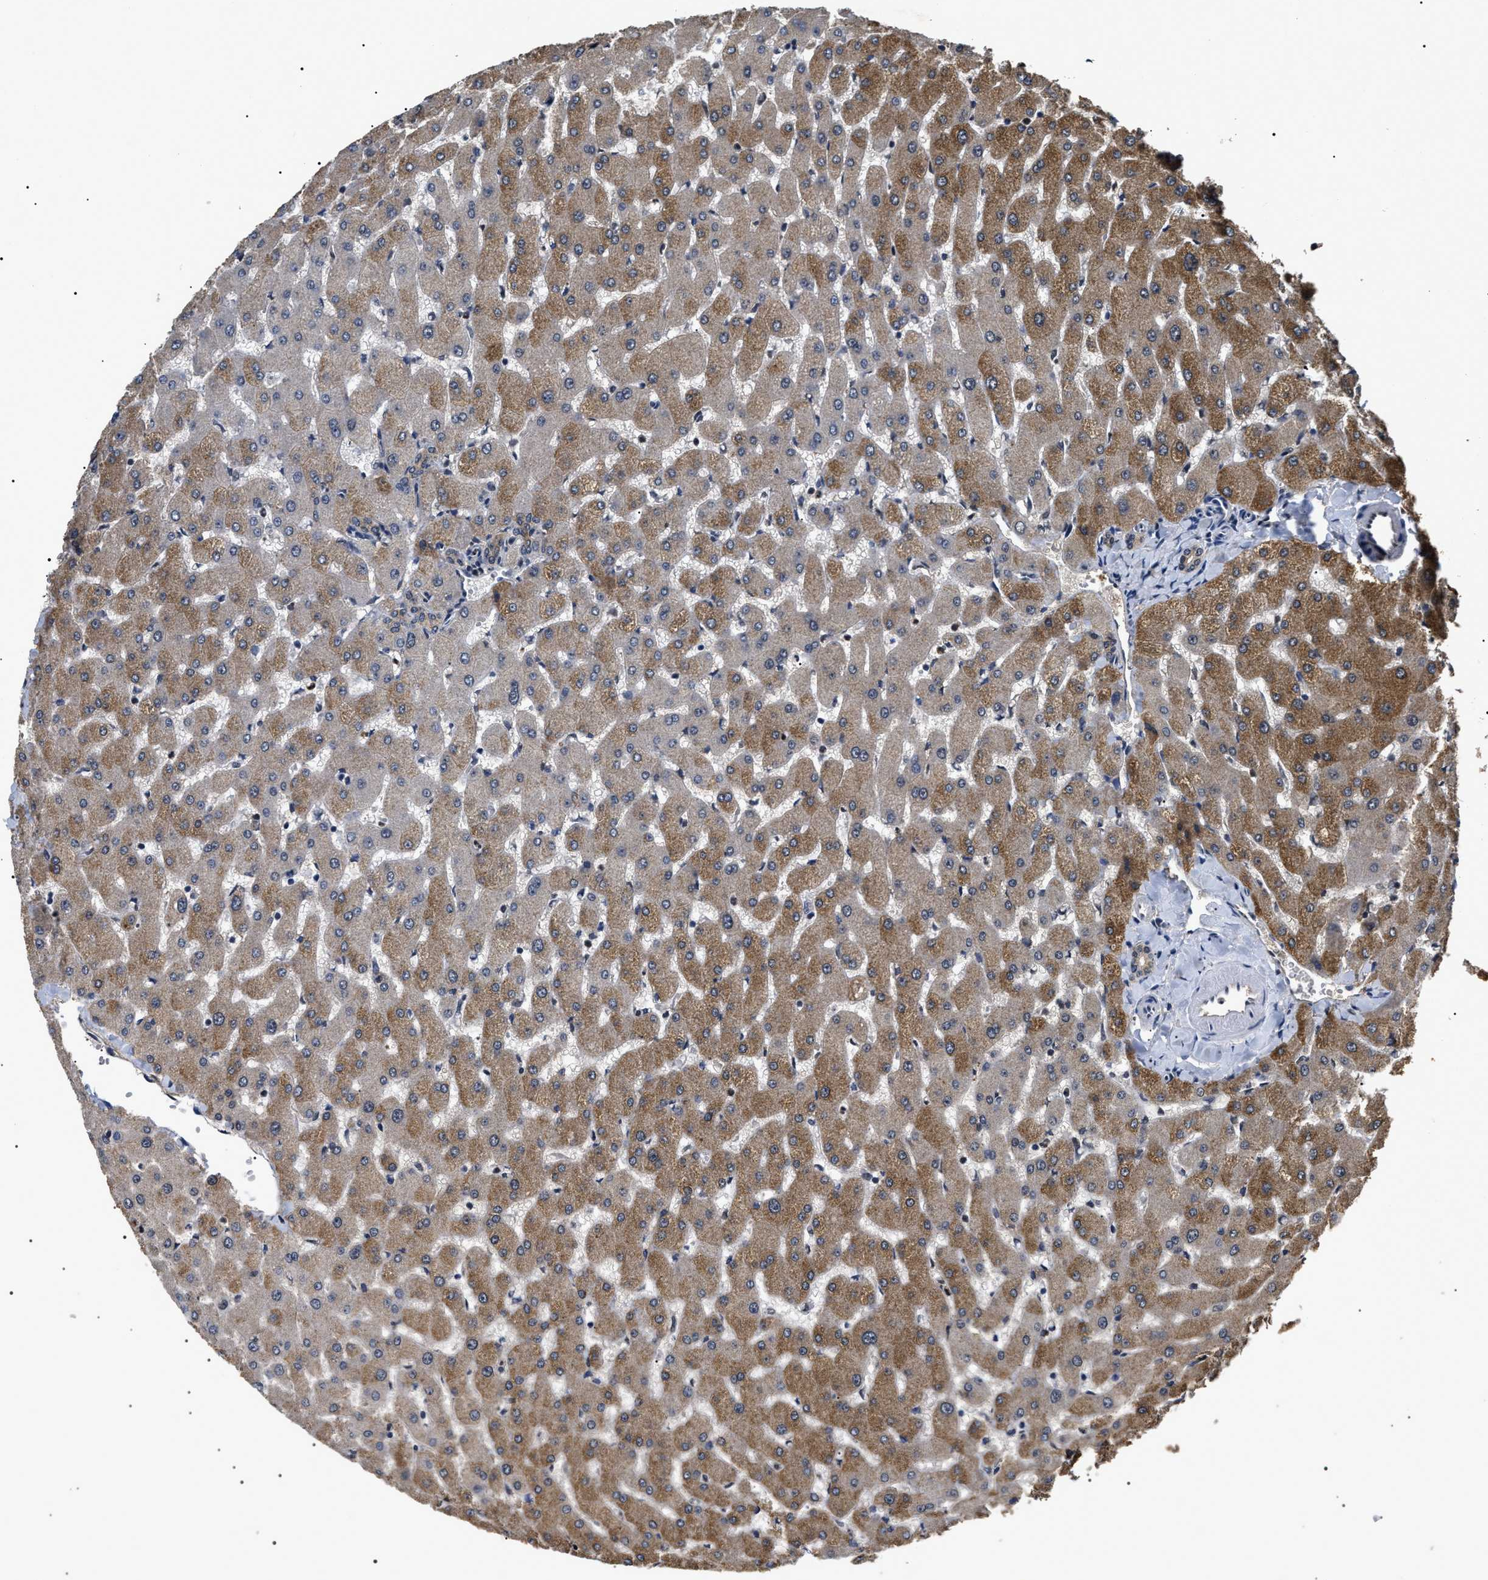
{"staining": {"intensity": "weak", "quantity": ">75%", "location": "cytoplasmic/membranous"}, "tissue": "liver", "cell_type": "Cholangiocytes", "image_type": "normal", "snomed": [{"axis": "morphology", "description": "Normal tissue, NOS"}, {"axis": "topography", "description": "Liver"}], "caption": "High-power microscopy captured an IHC image of unremarkable liver, revealing weak cytoplasmic/membranous positivity in about >75% of cholangiocytes. Using DAB (3,3'-diaminobenzidine) (brown) and hematoxylin (blue) stains, captured at high magnification using brightfield microscopy.", "gene": "ANP32E", "patient": {"sex": "female", "age": 63}}